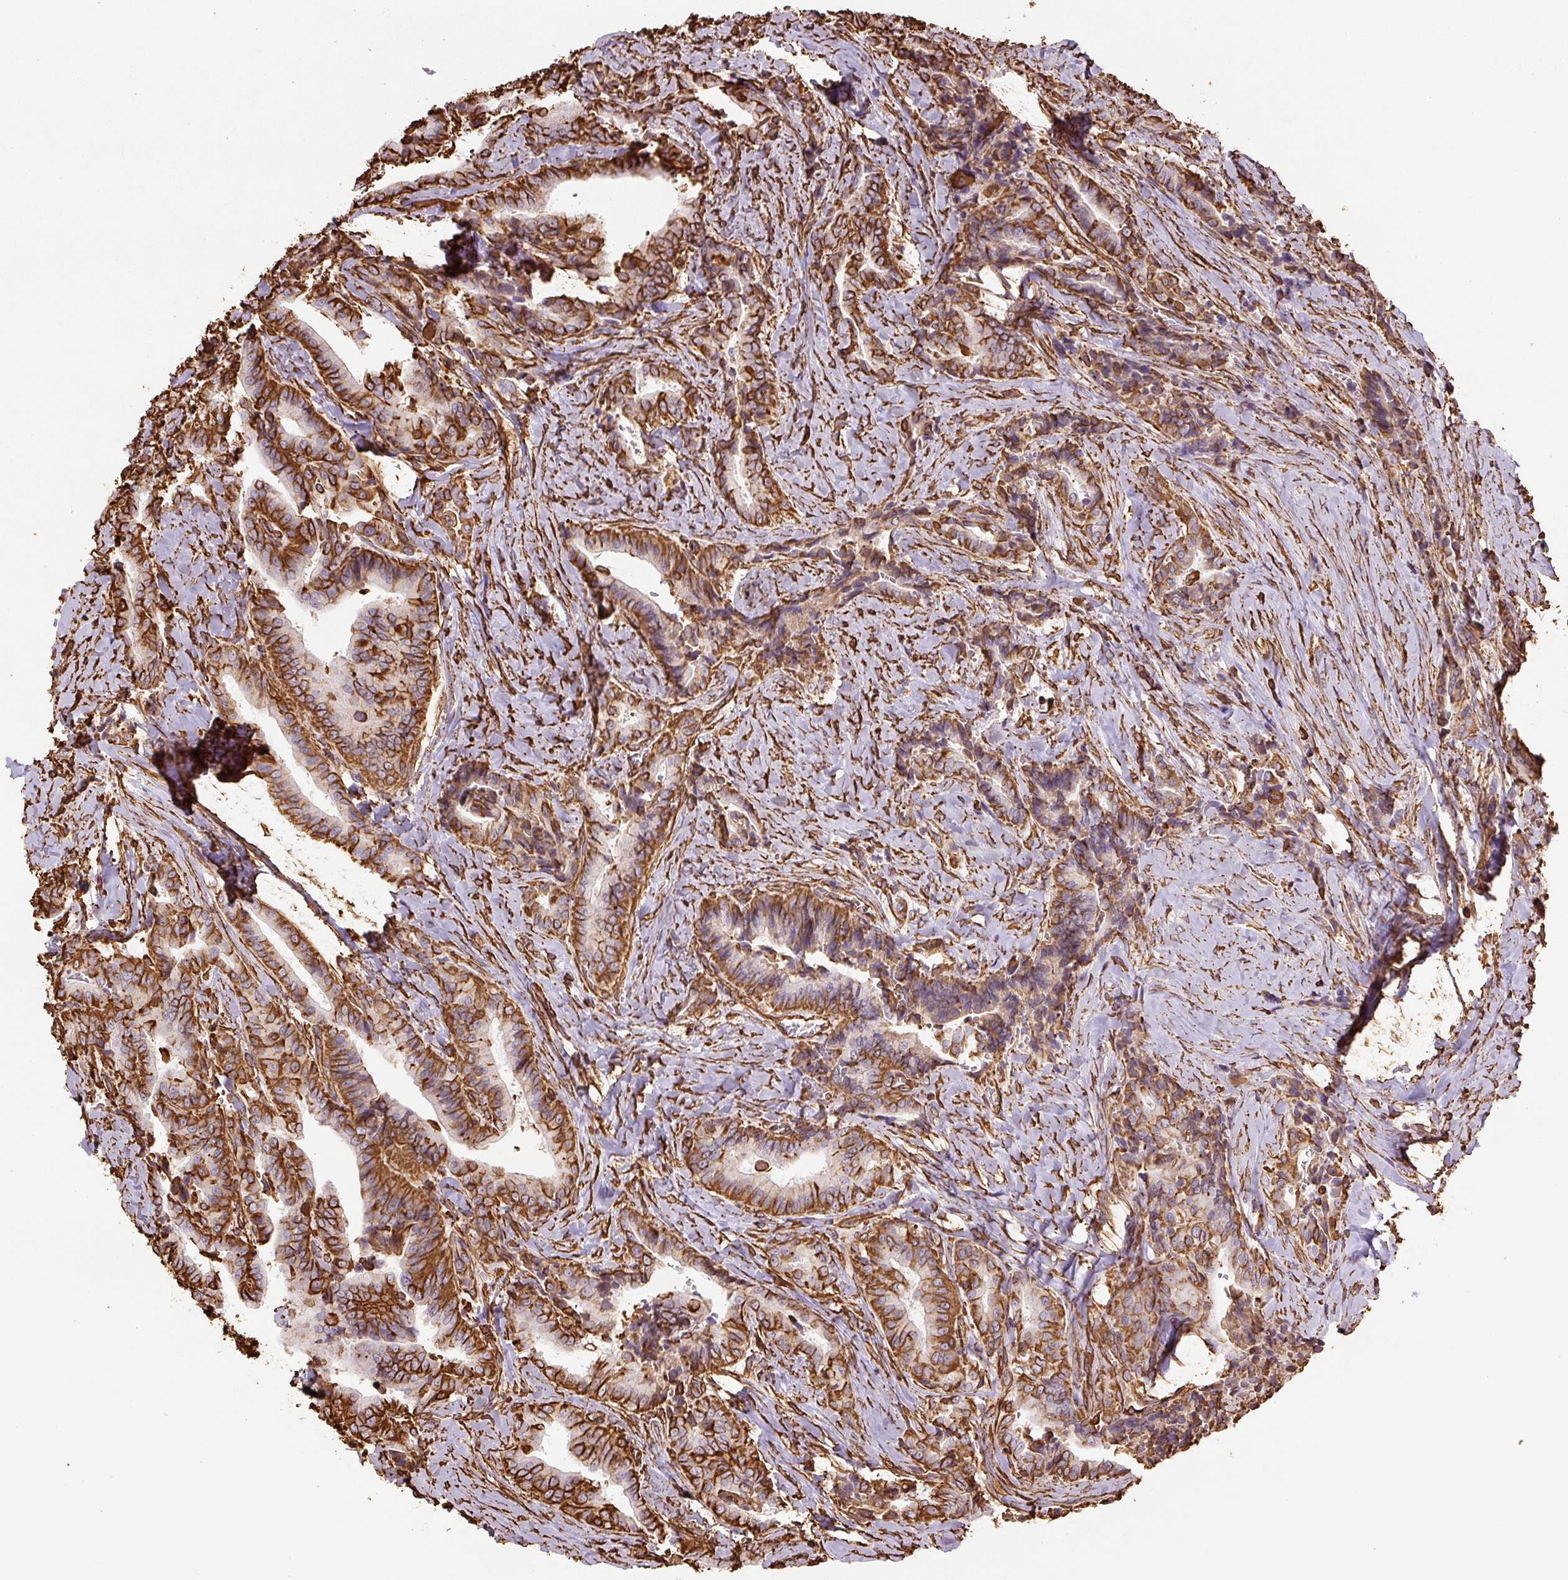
{"staining": {"intensity": "strong", "quantity": ">75%", "location": "cytoplasmic/membranous"}, "tissue": "thyroid cancer", "cell_type": "Tumor cells", "image_type": "cancer", "snomed": [{"axis": "morphology", "description": "Papillary adenocarcinoma, NOS"}, {"axis": "topography", "description": "Thyroid gland"}], "caption": "Tumor cells show high levels of strong cytoplasmic/membranous expression in approximately >75% of cells in human thyroid papillary adenocarcinoma.", "gene": "VIM", "patient": {"sex": "male", "age": 61}}